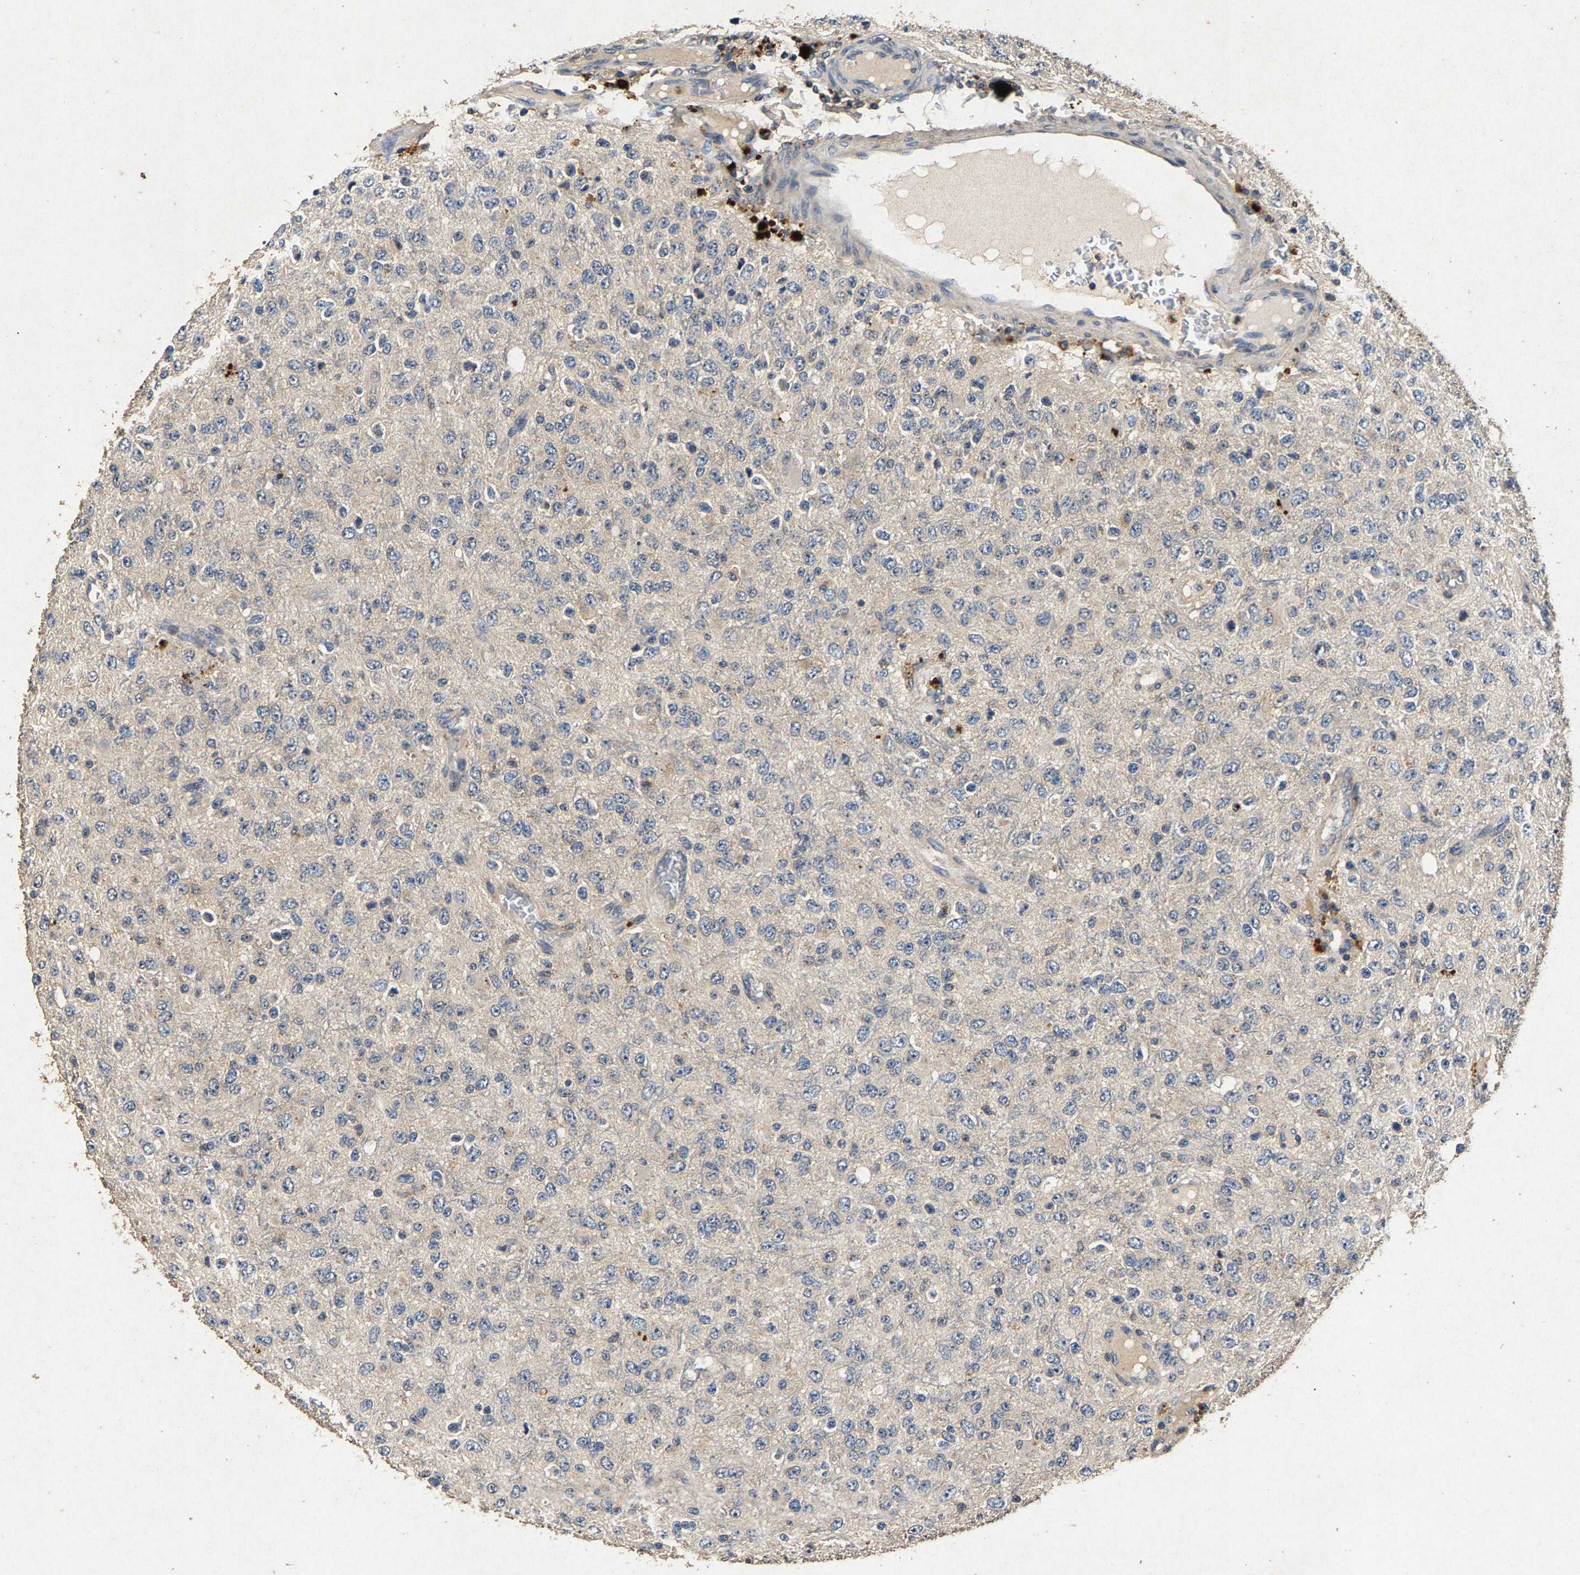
{"staining": {"intensity": "negative", "quantity": "none", "location": "none"}, "tissue": "glioma", "cell_type": "Tumor cells", "image_type": "cancer", "snomed": [{"axis": "morphology", "description": "Glioma, malignant, High grade"}, {"axis": "topography", "description": "pancreas cauda"}], "caption": "The photomicrograph reveals no staining of tumor cells in malignant glioma (high-grade). The staining is performed using DAB (3,3'-diaminobenzidine) brown chromogen with nuclei counter-stained in using hematoxylin.", "gene": "PPP1CC", "patient": {"sex": "male", "age": 60}}